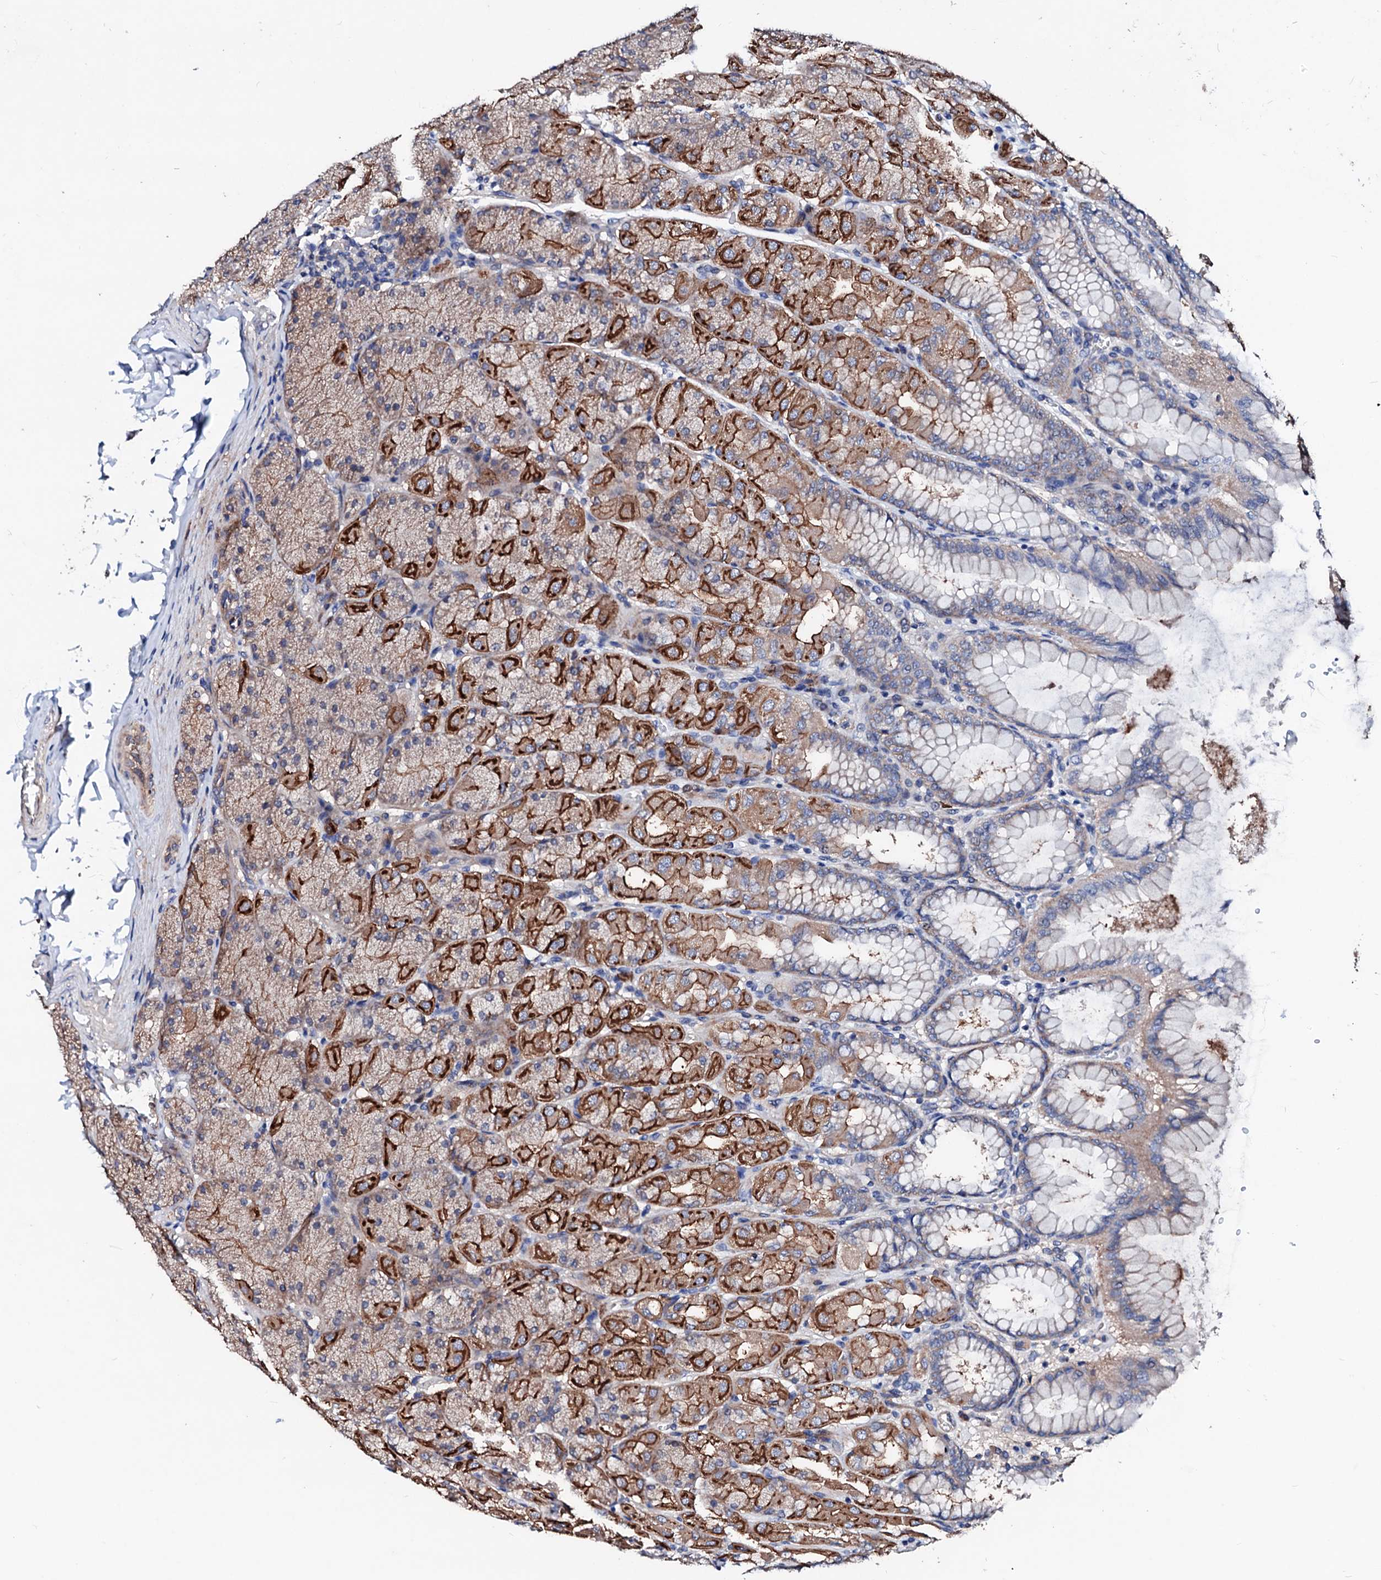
{"staining": {"intensity": "strong", "quantity": "25%-75%", "location": "cytoplasmic/membranous"}, "tissue": "stomach", "cell_type": "Glandular cells", "image_type": "normal", "snomed": [{"axis": "morphology", "description": "Normal tissue, NOS"}, {"axis": "topography", "description": "Stomach, upper"}], "caption": "An image showing strong cytoplasmic/membranous expression in approximately 25%-75% of glandular cells in unremarkable stomach, as visualized by brown immunohistochemical staining.", "gene": "TBCEL", "patient": {"sex": "female", "age": 56}}